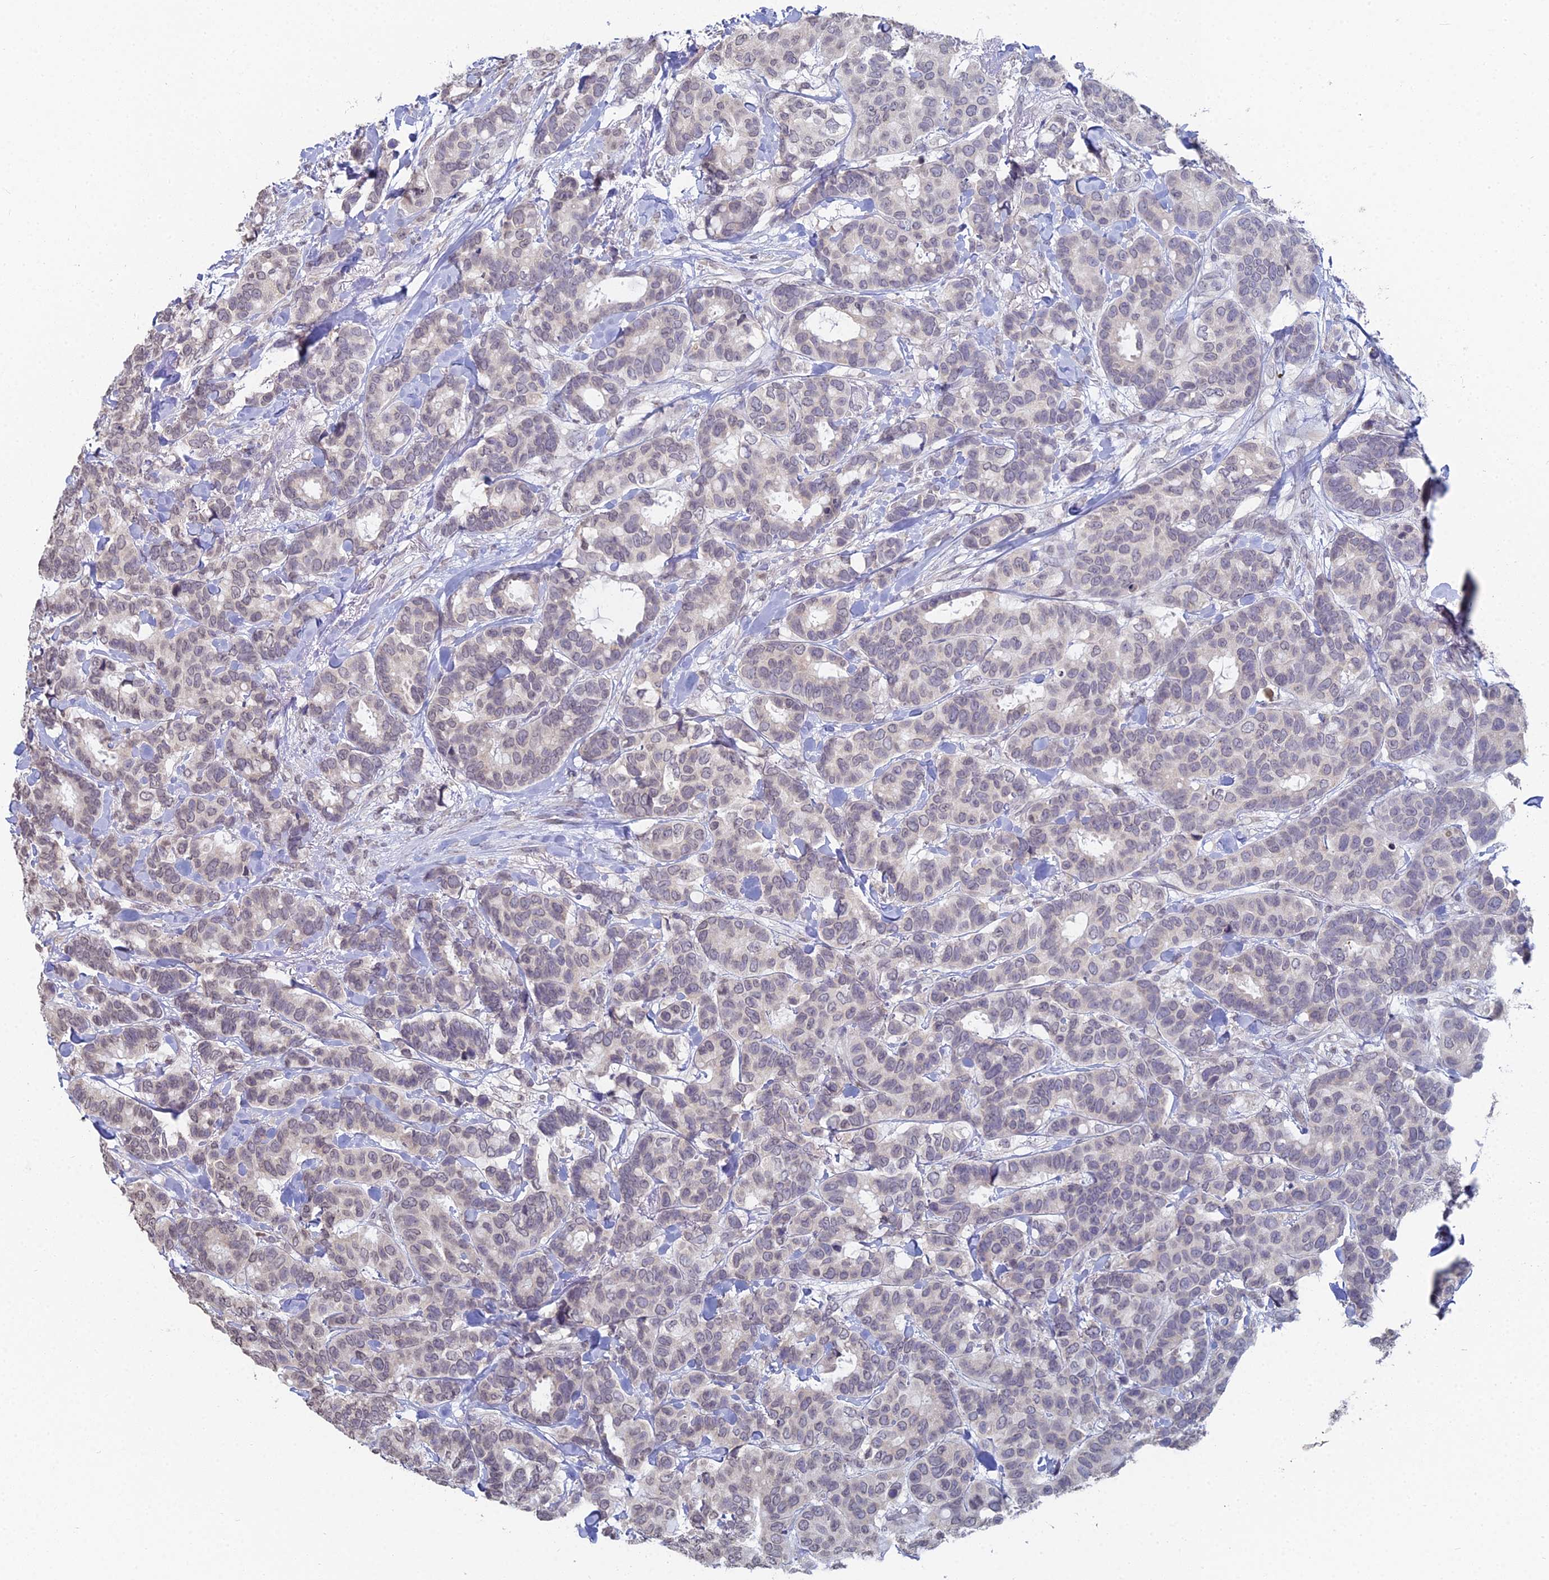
{"staining": {"intensity": "weak", "quantity": "<25%", "location": "cytoplasmic/membranous"}, "tissue": "breast cancer", "cell_type": "Tumor cells", "image_type": "cancer", "snomed": [{"axis": "morphology", "description": "Normal tissue, NOS"}, {"axis": "morphology", "description": "Duct carcinoma"}, {"axis": "topography", "description": "Breast"}], "caption": "There is no significant staining in tumor cells of invasive ductal carcinoma (breast).", "gene": "PRR22", "patient": {"sex": "female", "age": 87}}